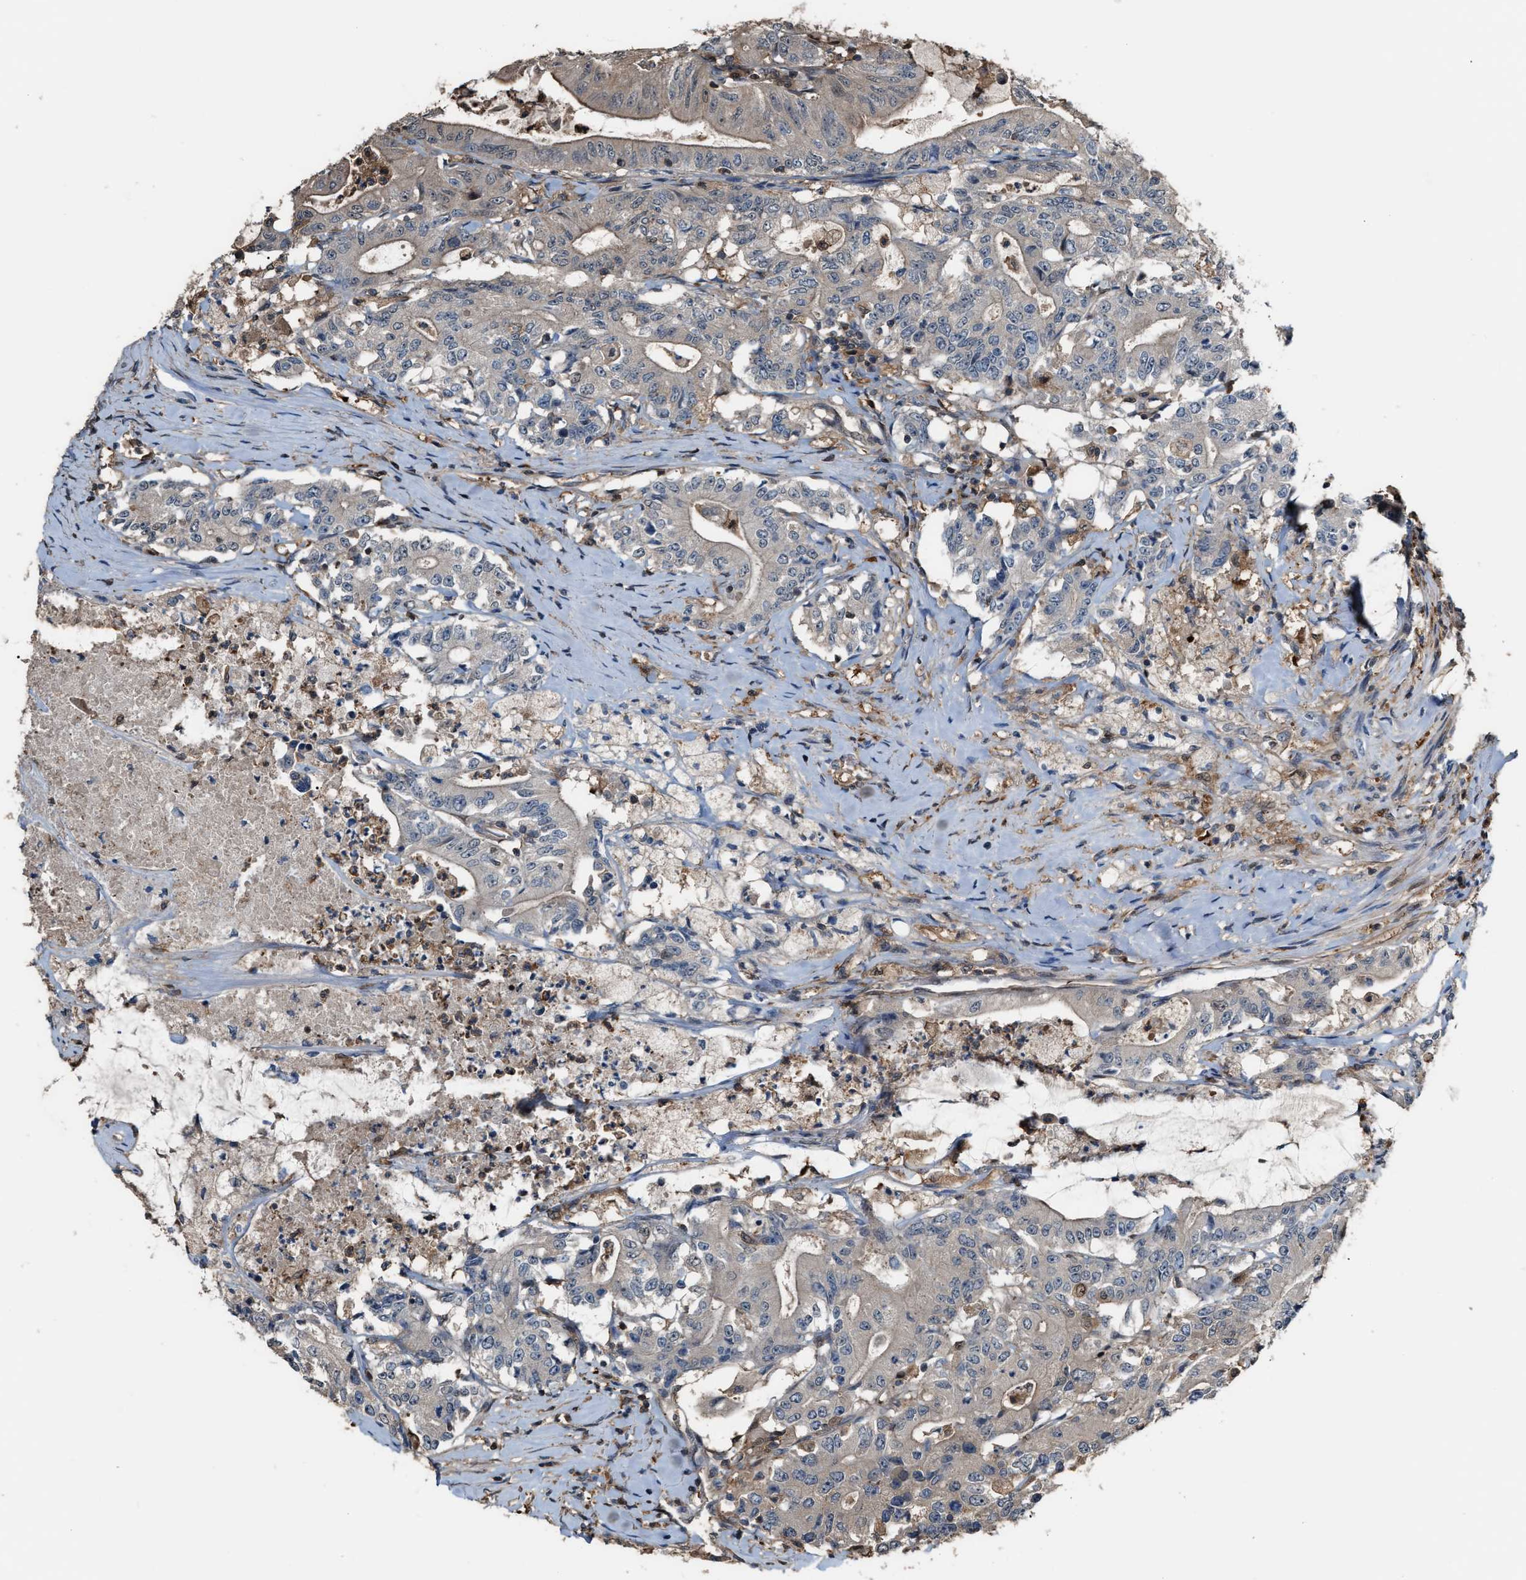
{"staining": {"intensity": "negative", "quantity": "none", "location": "none"}, "tissue": "colorectal cancer", "cell_type": "Tumor cells", "image_type": "cancer", "snomed": [{"axis": "morphology", "description": "Adenocarcinoma, NOS"}, {"axis": "topography", "description": "Colon"}], "caption": "High magnification brightfield microscopy of colorectal cancer (adenocarcinoma) stained with DAB (brown) and counterstained with hematoxylin (blue): tumor cells show no significant expression.", "gene": "MTPN", "patient": {"sex": "female", "age": 77}}